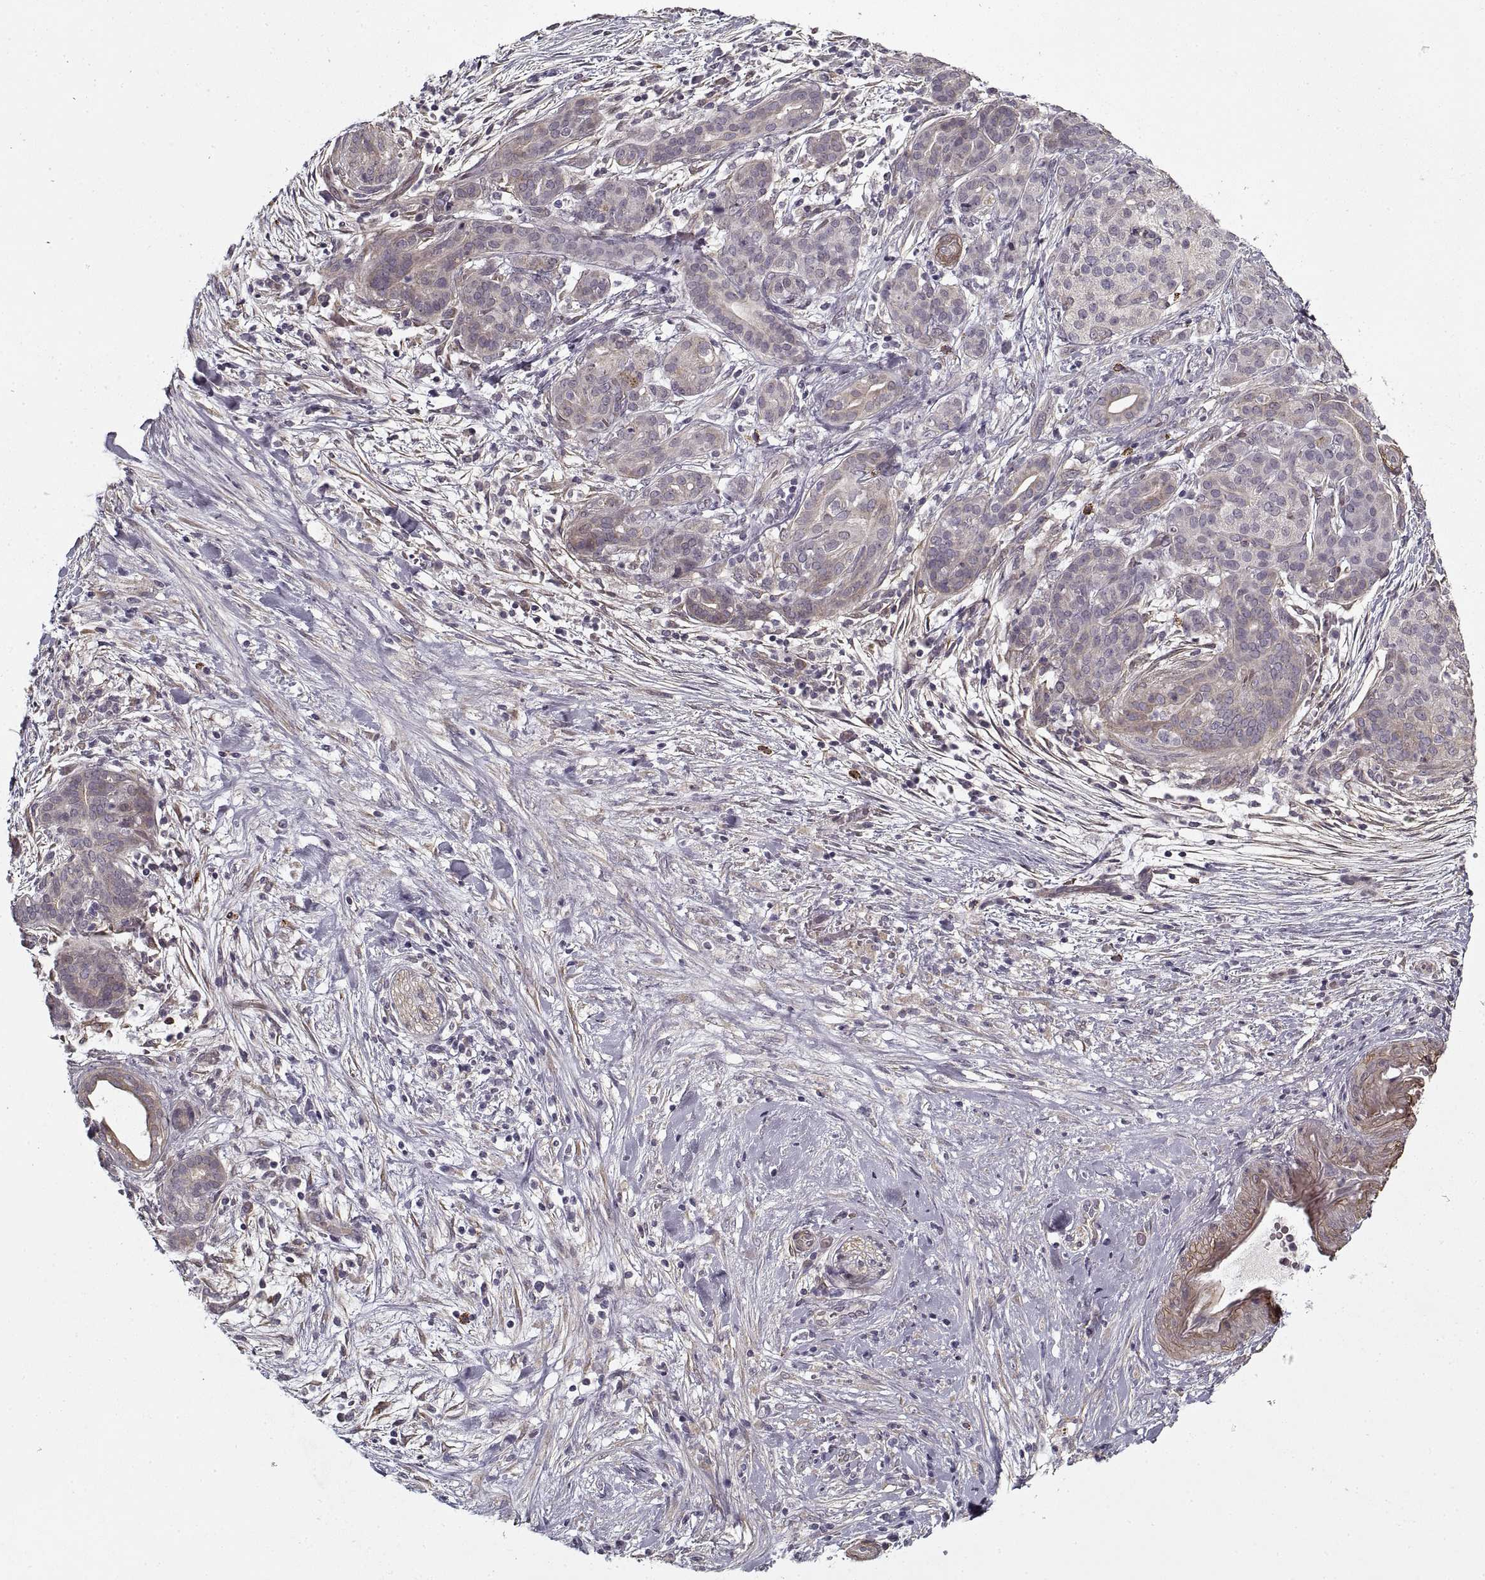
{"staining": {"intensity": "negative", "quantity": "none", "location": "none"}, "tissue": "pancreatic cancer", "cell_type": "Tumor cells", "image_type": "cancer", "snomed": [{"axis": "morphology", "description": "Adenocarcinoma, NOS"}, {"axis": "topography", "description": "Pancreas"}], "caption": "The IHC image has no significant positivity in tumor cells of pancreatic adenocarcinoma tissue. (DAB IHC with hematoxylin counter stain).", "gene": "LAMB2", "patient": {"sex": "male", "age": 44}}